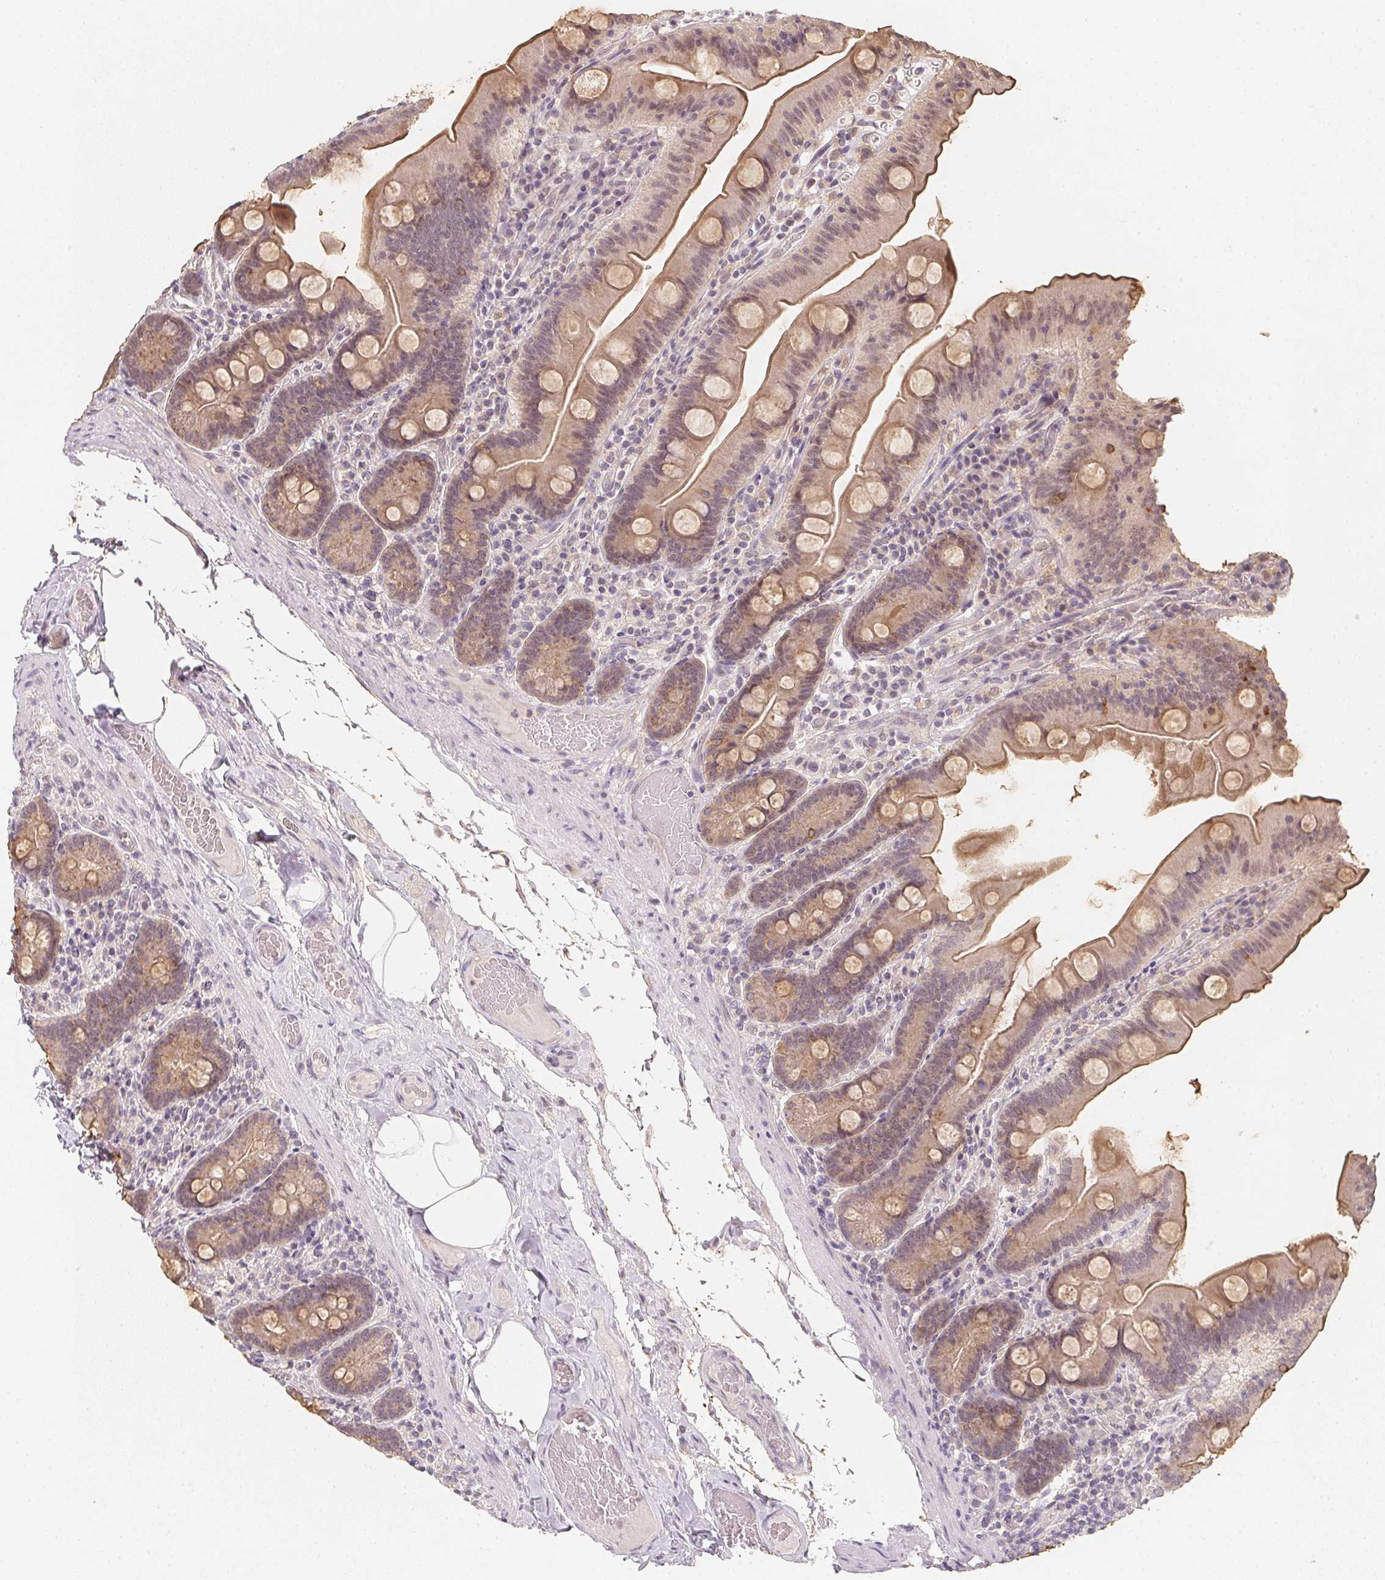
{"staining": {"intensity": "weak", "quantity": "25%-75%", "location": "cytoplasmic/membranous"}, "tissue": "small intestine", "cell_type": "Glandular cells", "image_type": "normal", "snomed": [{"axis": "morphology", "description": "Normal tissue, NOS"}, {"axis": "topography", "description": "Small intestine"}], "caption": "Protein staining exhibits weak cytoplasmic/membranous expression in approximately 25%-75% of glandular cells in normal small intestine. Using DAB (3,3'-diaminobenzidine) (brown) and hematoxylin (blue) stains, captured at high magnification using brightfield microscopy.", "gene": "SOAT1", "patient": {"sex": "male", "age": 37}}